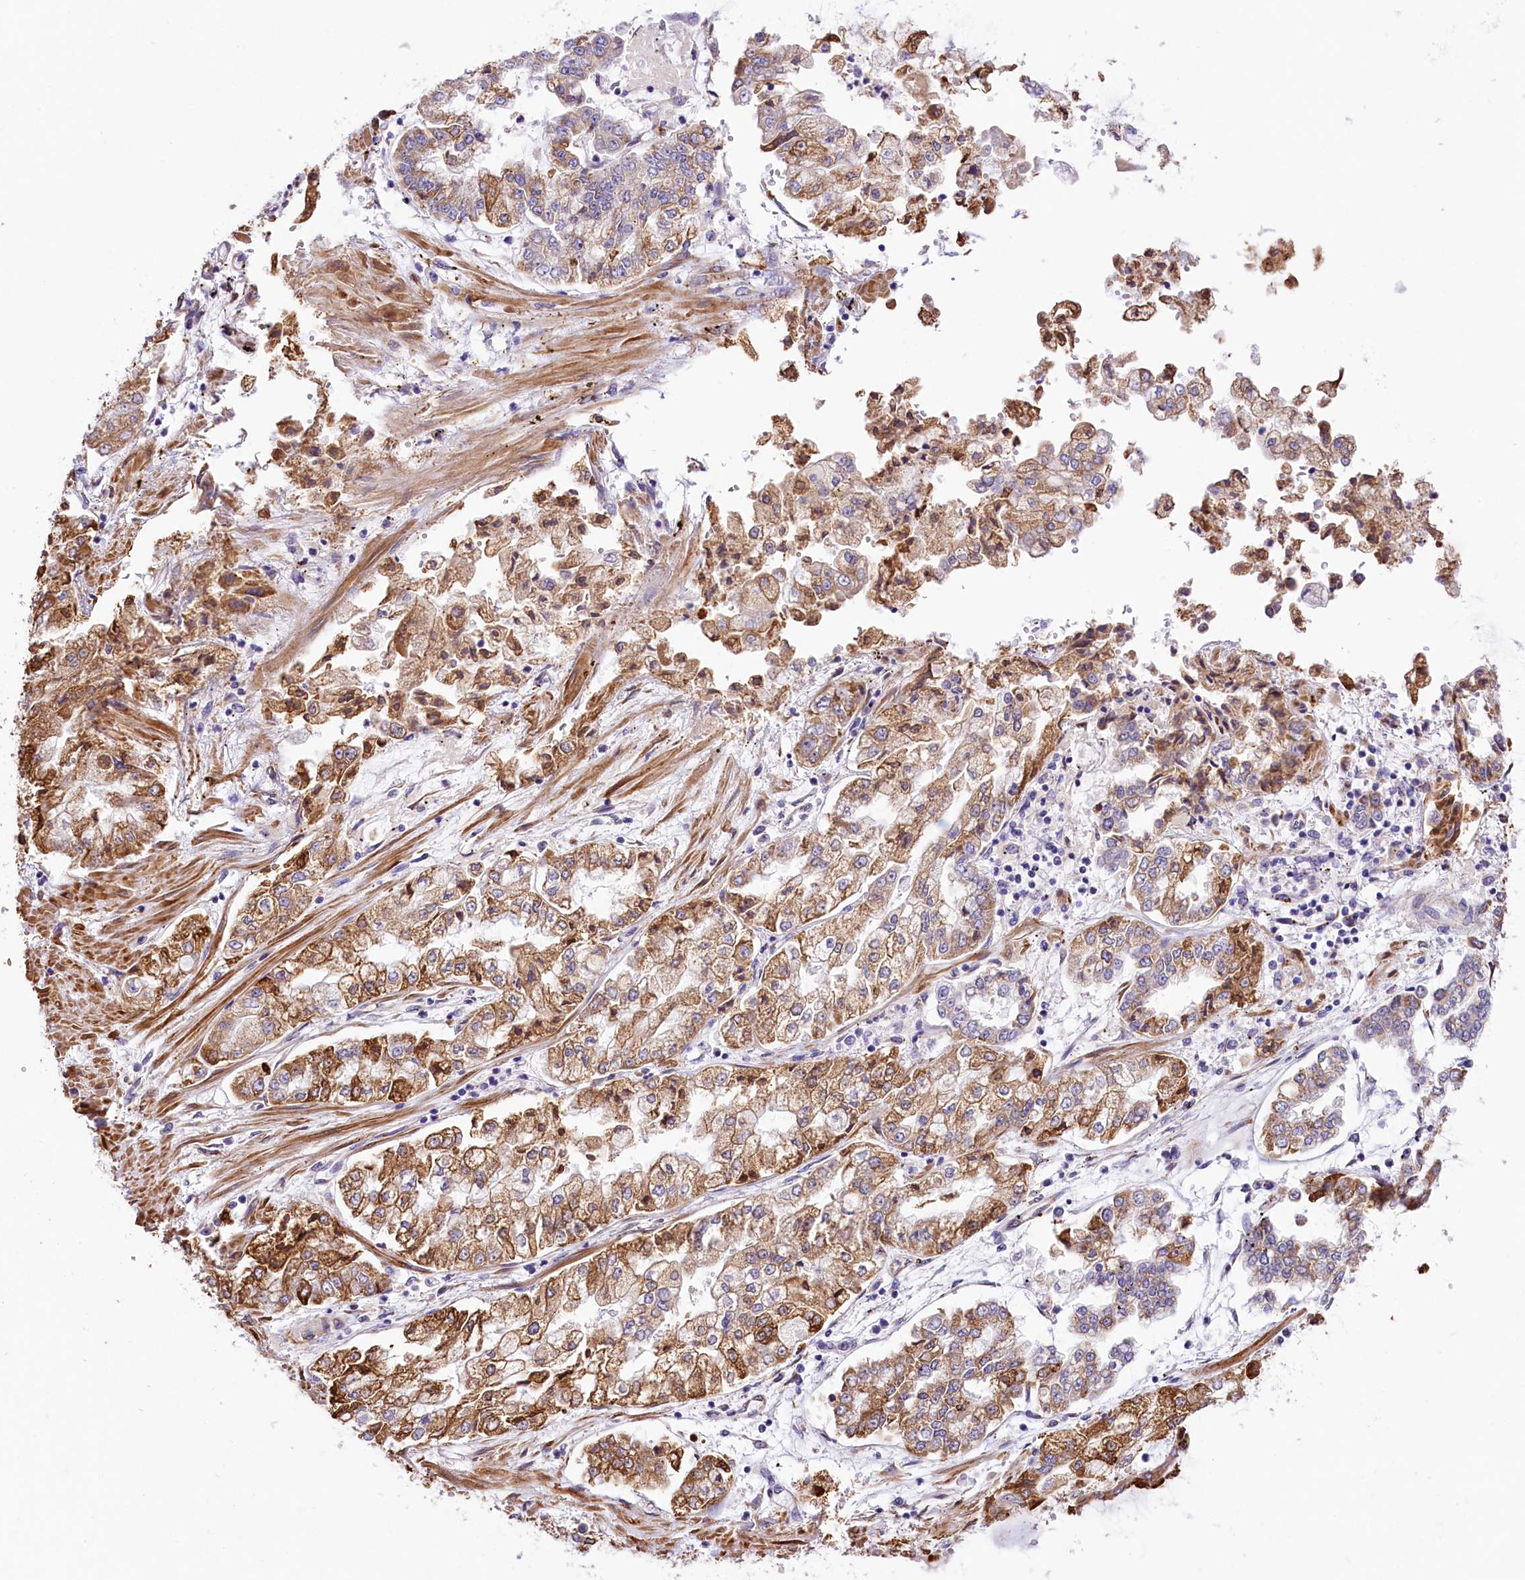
{"staining": {"intensity": "moderate", "quantity": "25%-75%", "location": "cytoplasmic/membranous"}, "tissue": "stomach cancer", "cell_type": "Tumor cells", "image_type": "cancer", "snomed": [{"axis": "morphology", "description": "Adenocarcinoma, NOS"}, {"axis": "topography", "description": "Stomach"}], "caption": "Tumor cells demonstrate medium levels of moderate cytoplasmic/membranous expression in approximately 25%-75% of cells in stomach adenocarcinoma.", "gene": "ITGA1", "patient": {"sex": "male", "age": 76}}